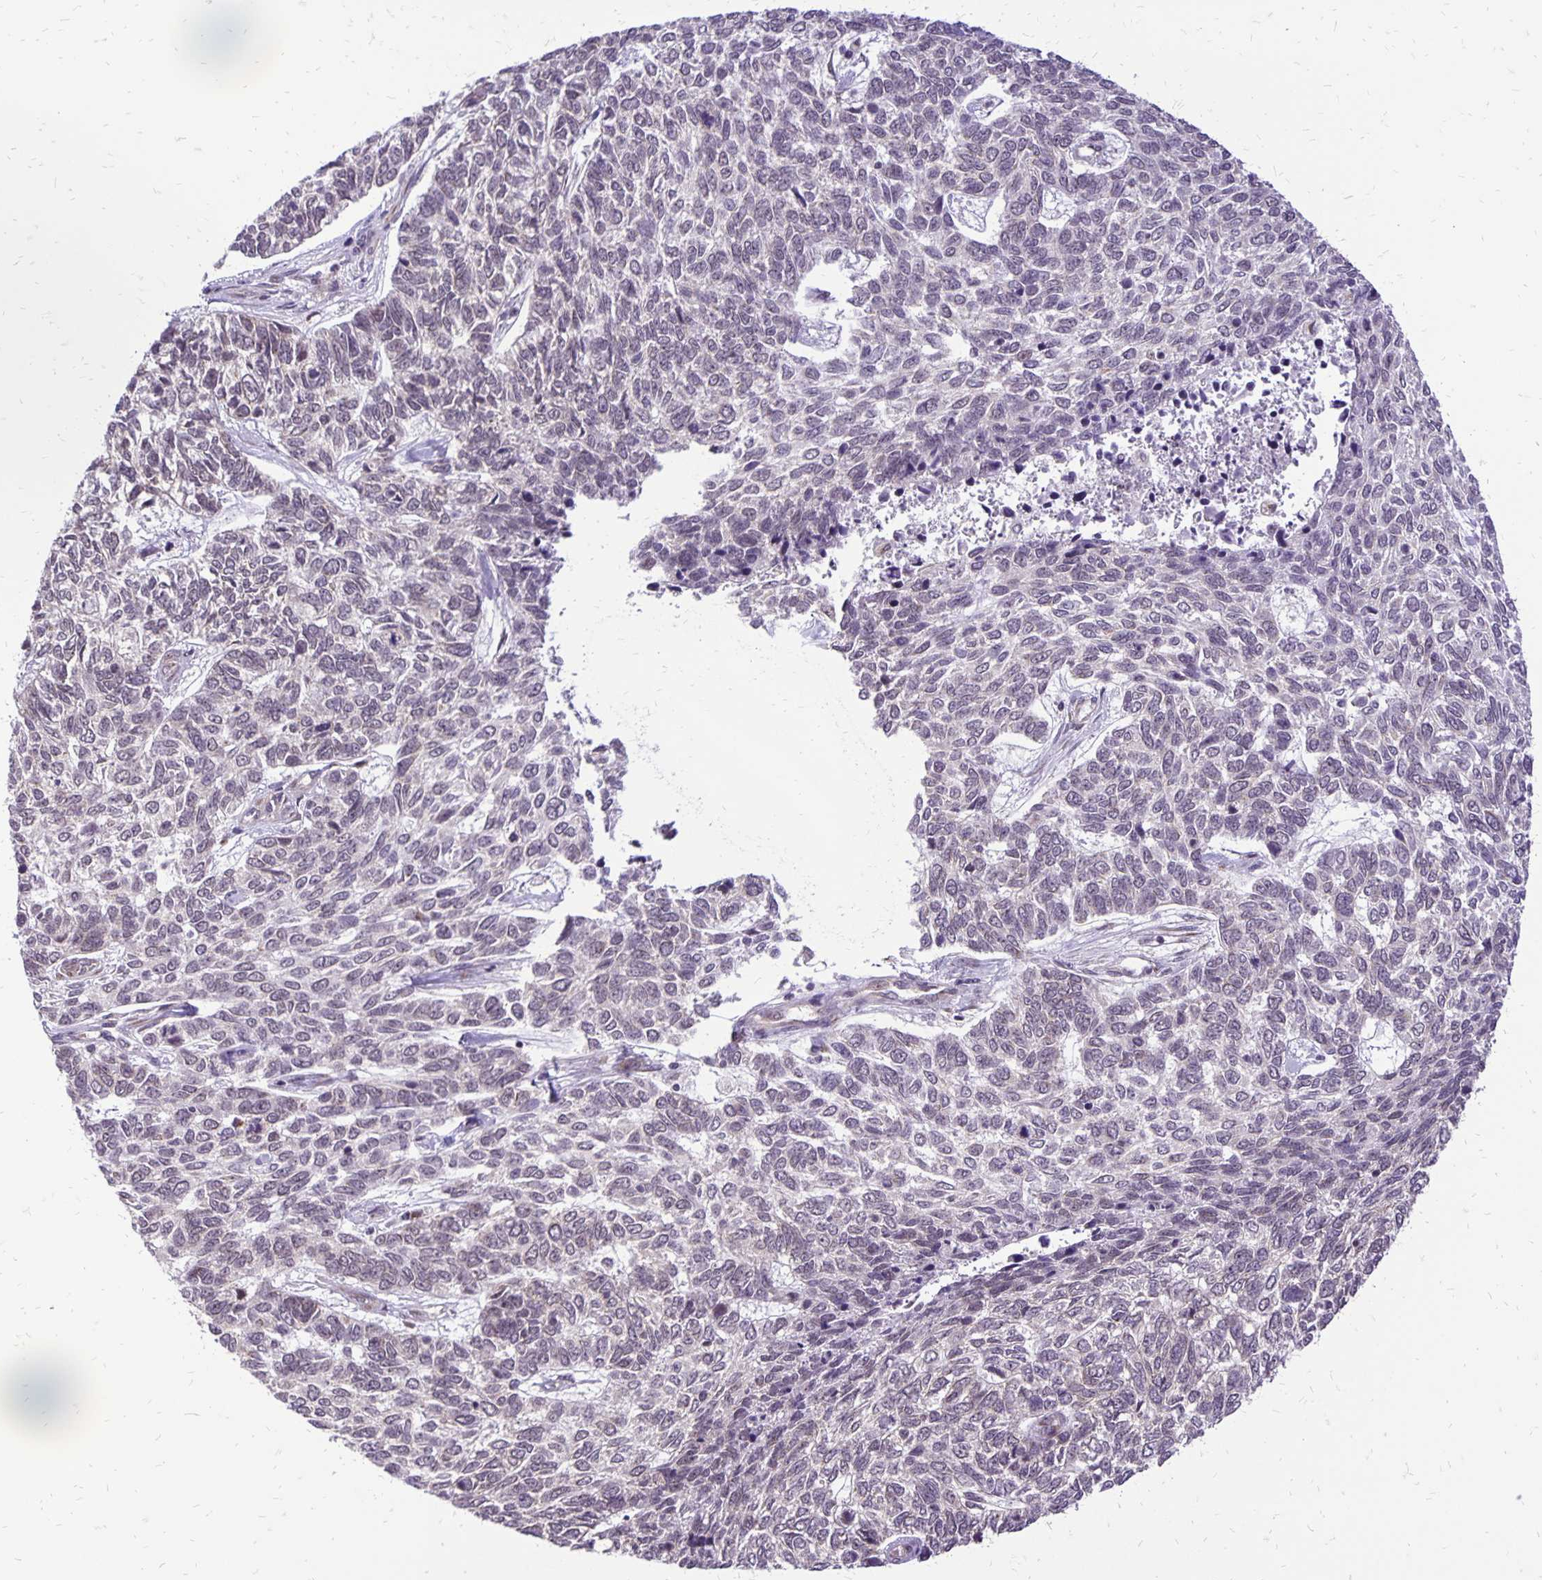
{"staining": {"intensity": "negative", "quantity": "none", "location": "none"}, "tissue": "skin cancer", "cell_type": "Tumor cells", "image_type": "cancer", "snomed": [{"axis": "morphology", "description": "Basal cell carcinoma"}, {"axis": "topography", "description": "Skin"}], "caption": "This image is of skin cancer (basal cell carcinoma) stained with immunohistochemistry to label a protein in brown with the nuclei are counter-stained blue. There is no expression in tumor cells. The staining is performed using DAB (3,3'-diaminobenzidine) brown chromogen with nuclei counter-stained in using hematoxylin.", "gene": "GOLGA5", "patient": {"sex": "female", "age": 65}}